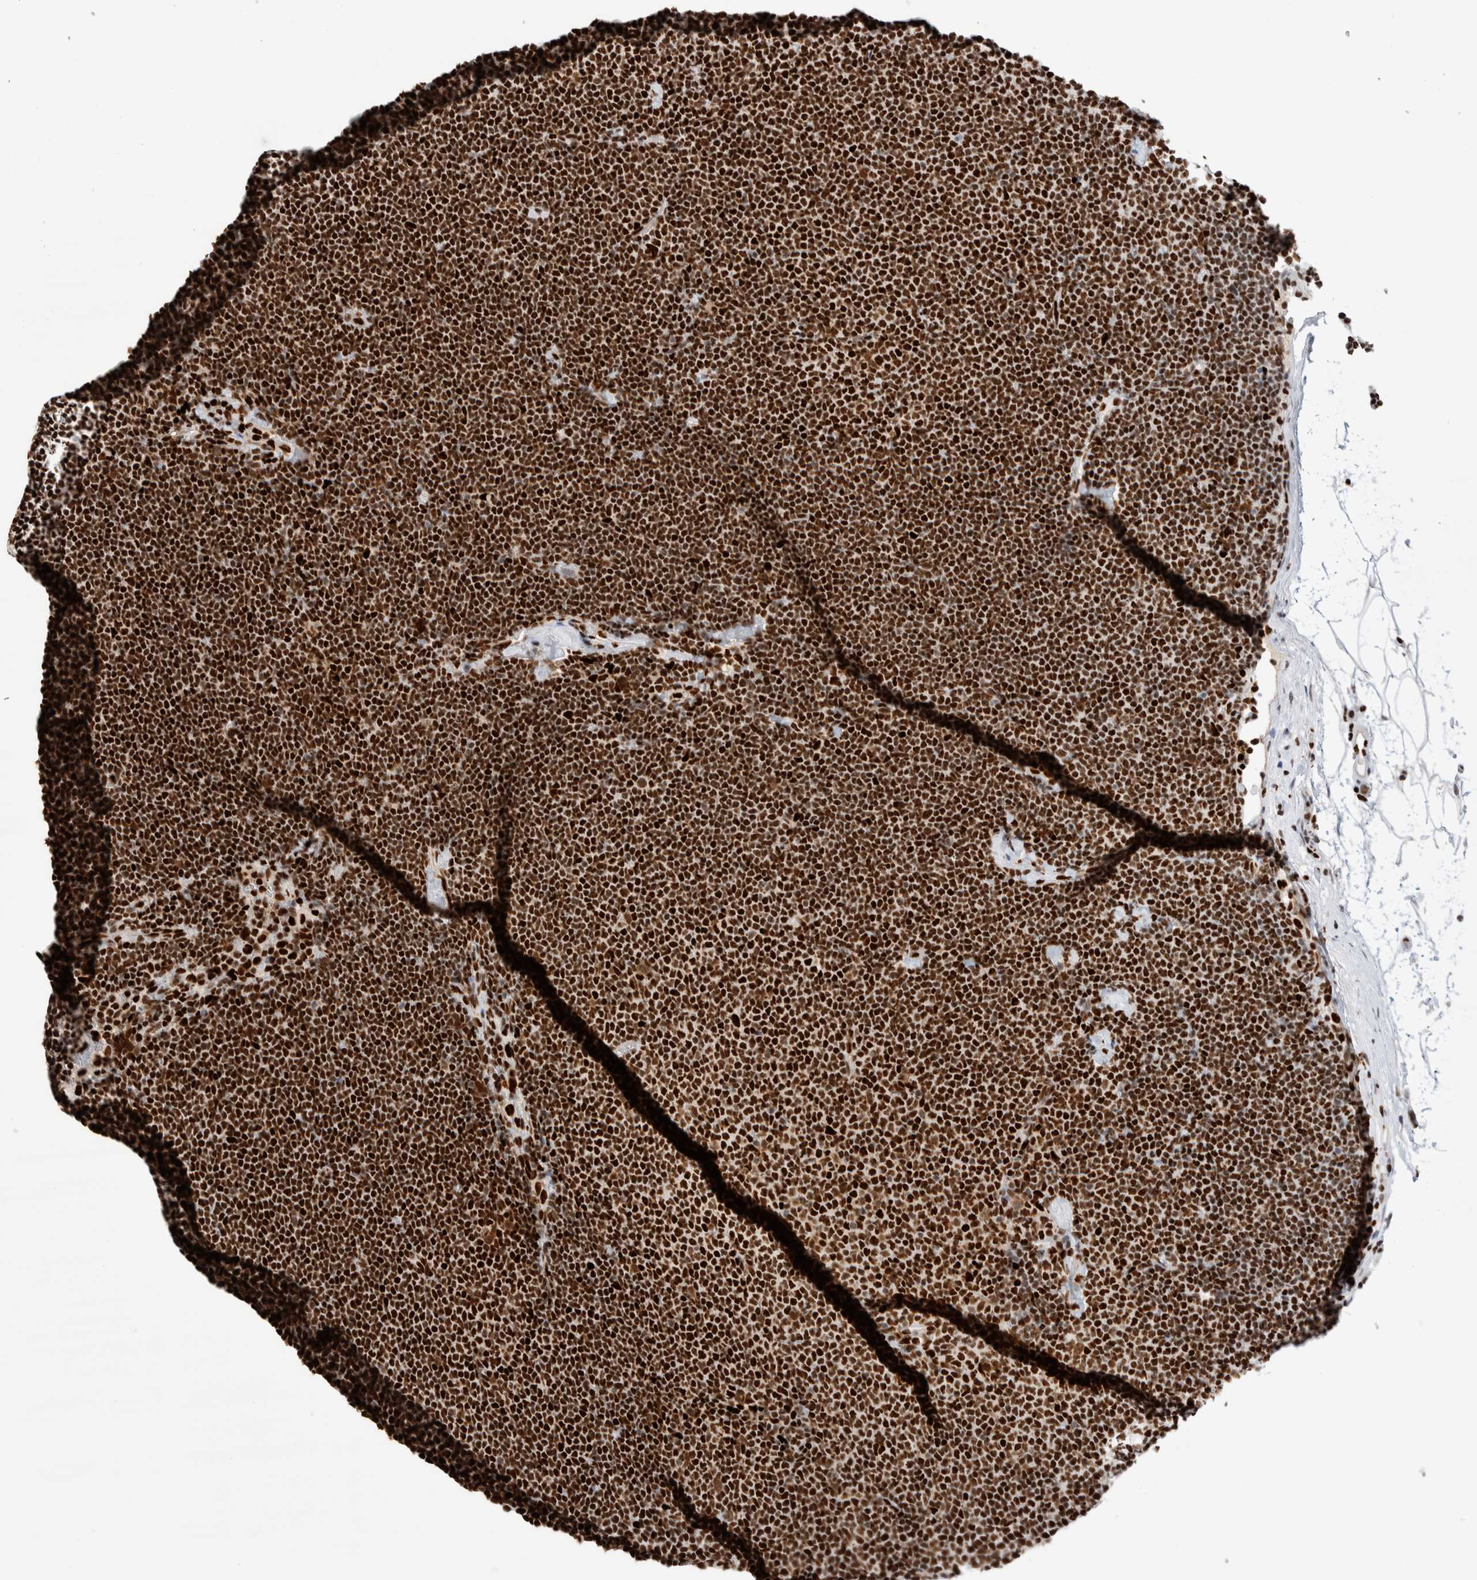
{"staining": {"intensity": "strong", "quantity": ">75%", "location": "cytoplasmic/membranous,nuclear"}, "tissue": "lymphoma", "cell_type": "Tumor cells", "image_type": "cancer", "snomed": [{"axis": "morphology", "description": "Malignant lymphoma, non-Hodgkin's type, Low grade"}, {"axis": "topography", "description": "Lymph node"}], "caption": "Immunohistochemistry histopathology image of human low-grade malignant lymphoma, non-Hodgkin's type stained for a protein (brown), which demonstrates high levels of strong cytoplasmic/membranous and nuclear staining in approximately >75% of tumor cells.", "gene": "RNASEK-C17orf49", "patient": {"sex": "female", "age": 53}}